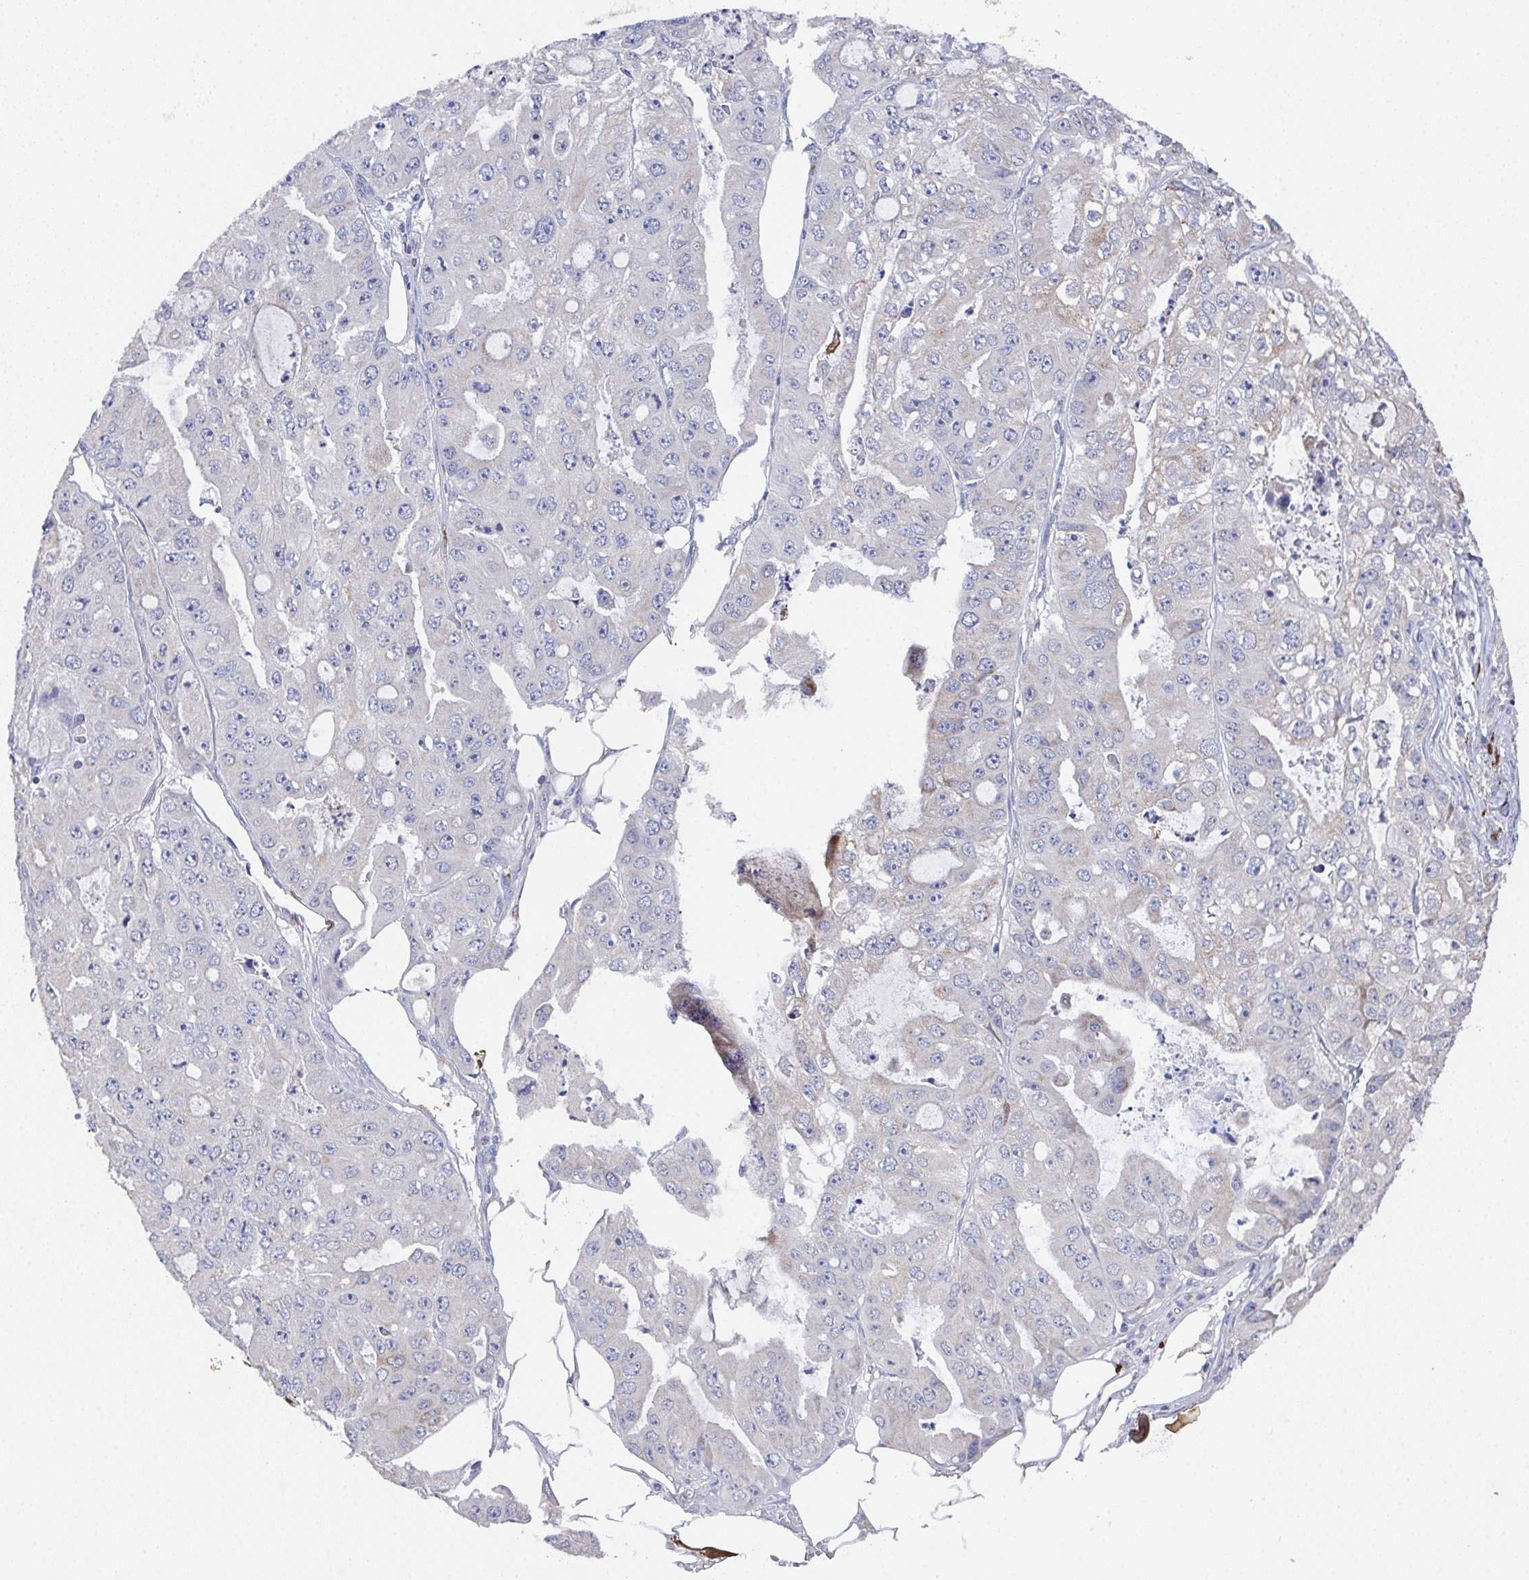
{"staining": {"intensity": "negative", "quantity": "none", "location": "none"}, "tissue": "ovarian cancer", "cell_type": "Tumor cells", "image_type": "cancer", "snomed": [{"axis": "morphology", "description": "Cystadenocarcinoma, serous, NOS"}, {"axis": "topography", "description": "Ovary"}], "caption": "Histopathology image shows no significant protein staining in tumor cells of ovarian cancer (serous cystadenocarcinoma). (DAB (3,3'-diaminobenzidine) immunohistochemistry visualized using brightfield microscopy, high magnification).", "gene": "MT-ND3", "patient": {"sex": "female", "age": 56}}